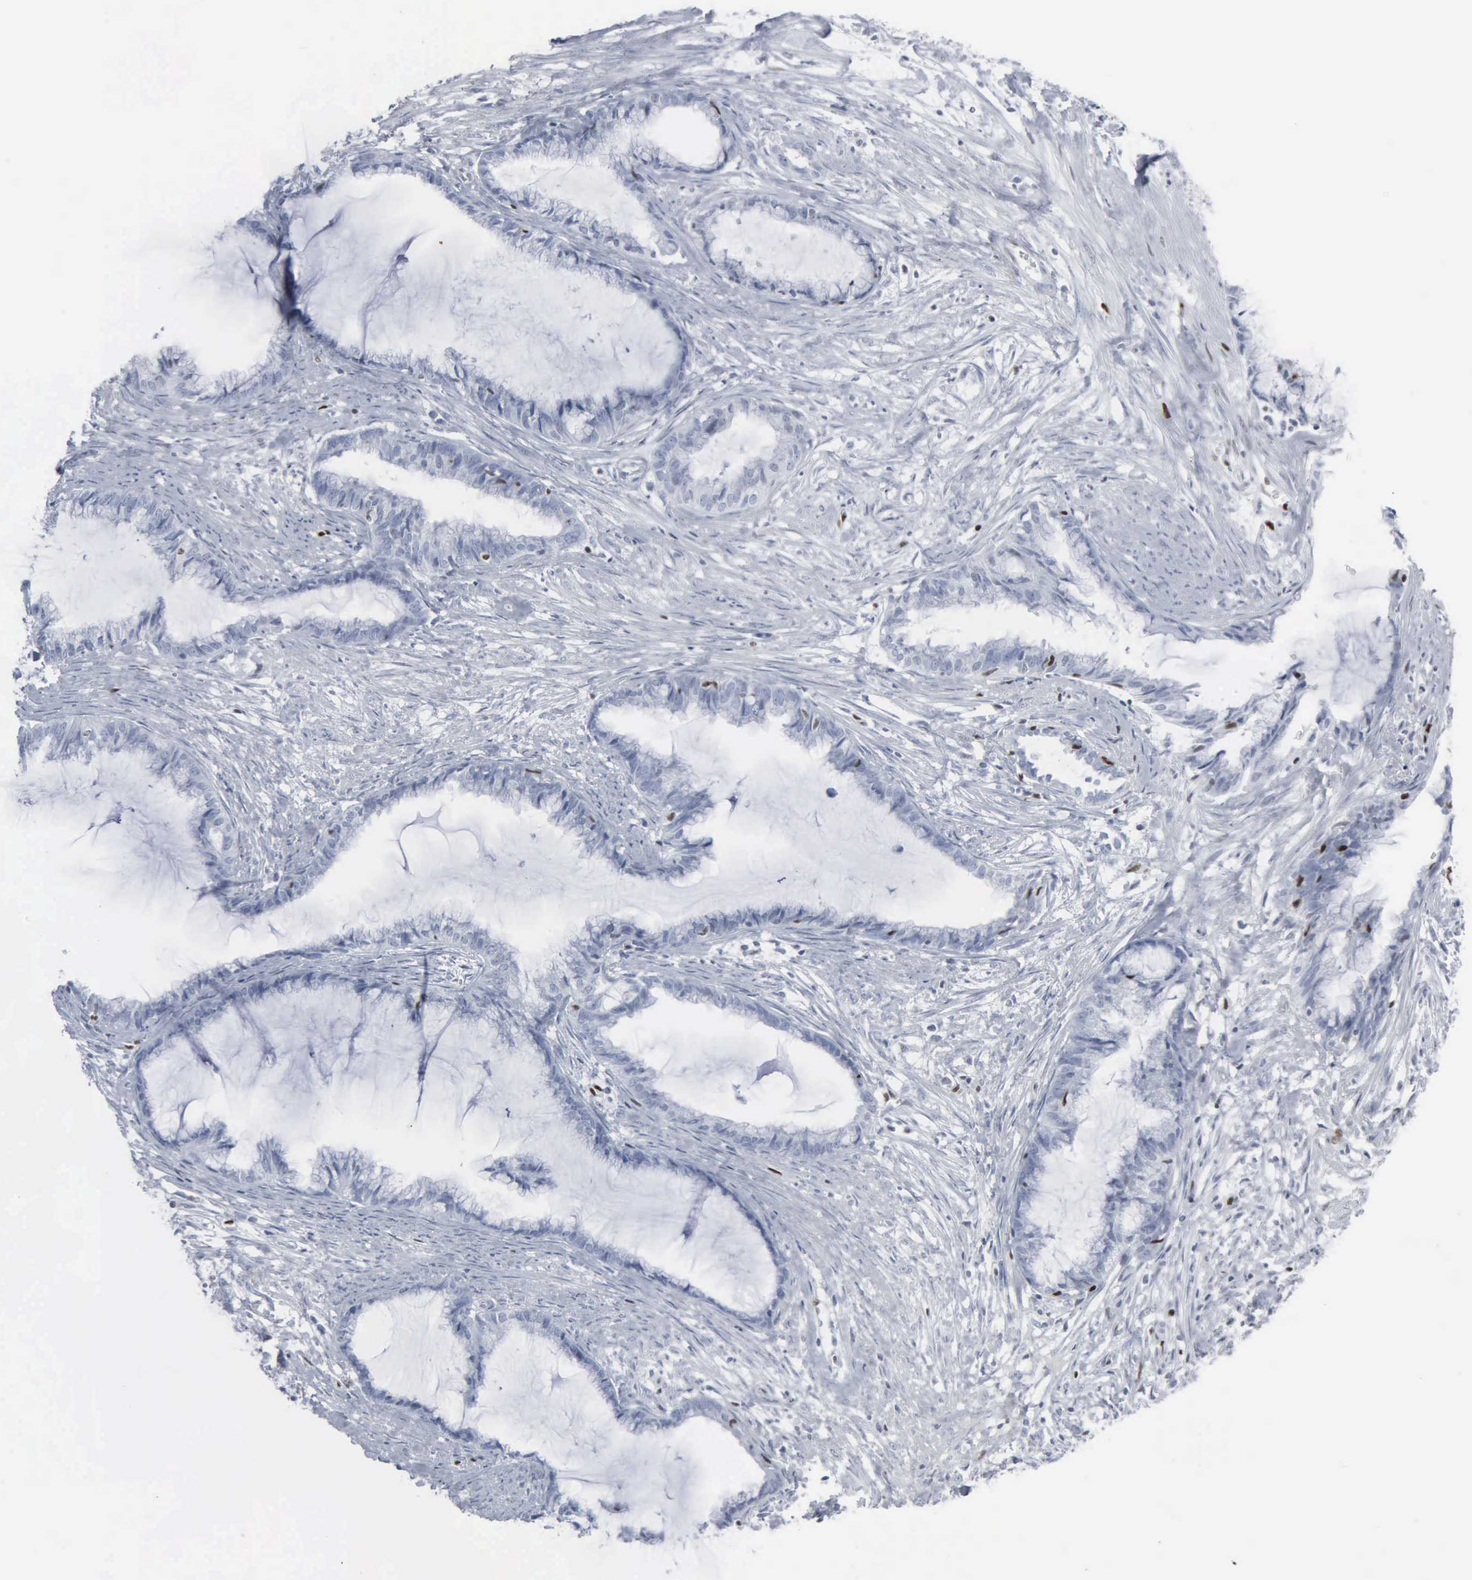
{"staining": {"intensity": "negative", "quantity": "none", "location": "none"}, "tissue": "endometrial cancer", "cell_type": "Tumor cells", "image_type": "cancer", "snomed": [{"axis": "morphology", "description": "Adenocarcinoma, NOS"}, {"axis": "topography", "description": "Endometrium"}], "caption": "A micrograph of human endometrial cancer (adenocarcinoma) is negative for staining in tumor cells.", "gene": "CCND3", "patient": {"sex": "female", "age": 86}}